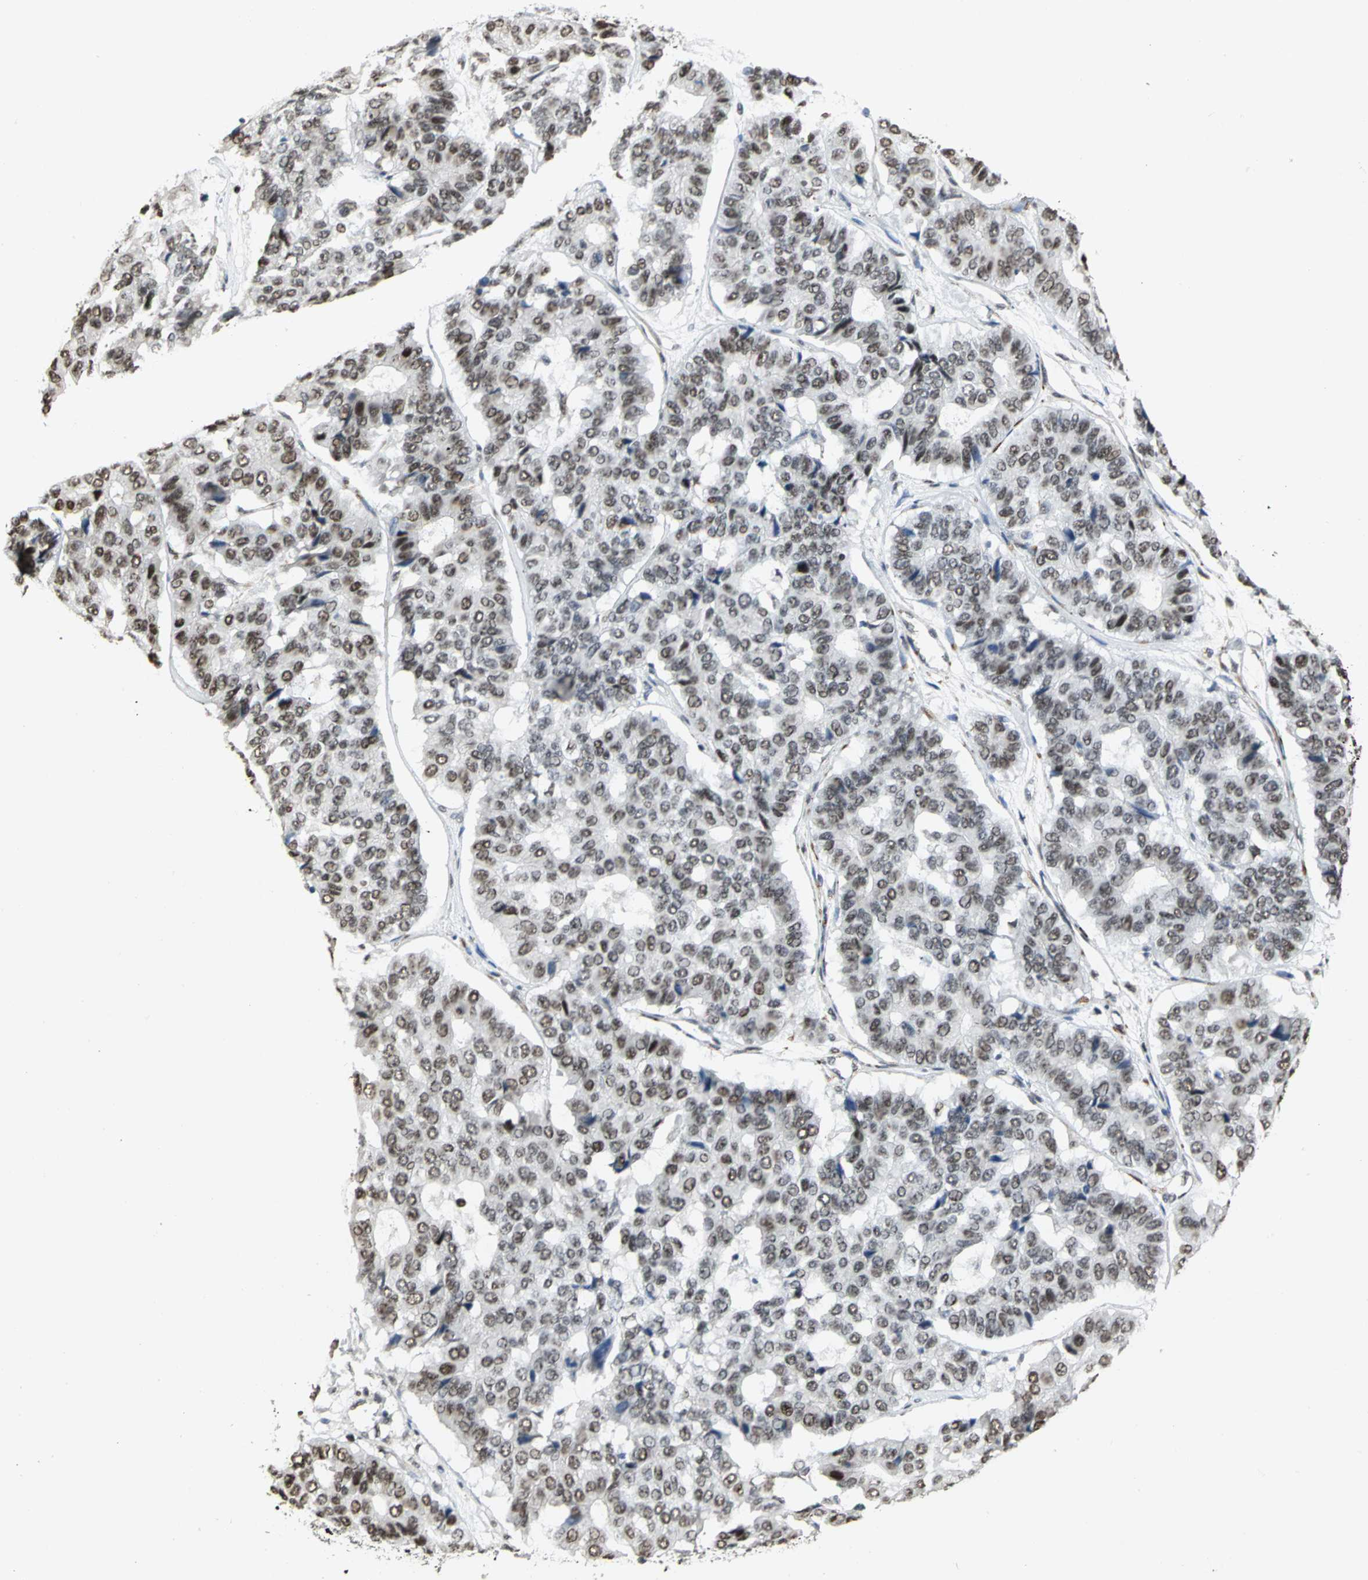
{"staining": {"intensity": "strong", "quantity": ">75%", "location": "nuclear"}, "tissue": "pancreatic cancer", "cell_type": "Tumor cells", "image_type": "cancer", "snomed": [{"axis": "morphology", "description": "Adenocarcinoma, NOS"}, {"axis": "topography", "description": "Pancreas"}], "caption": "Pancreatic adenocarcinoma stained with a protein marker demonstrates strong staining in tumor cells.", "gene": "CCDC88C", "patient": {"sex": "male", "age": 50}}